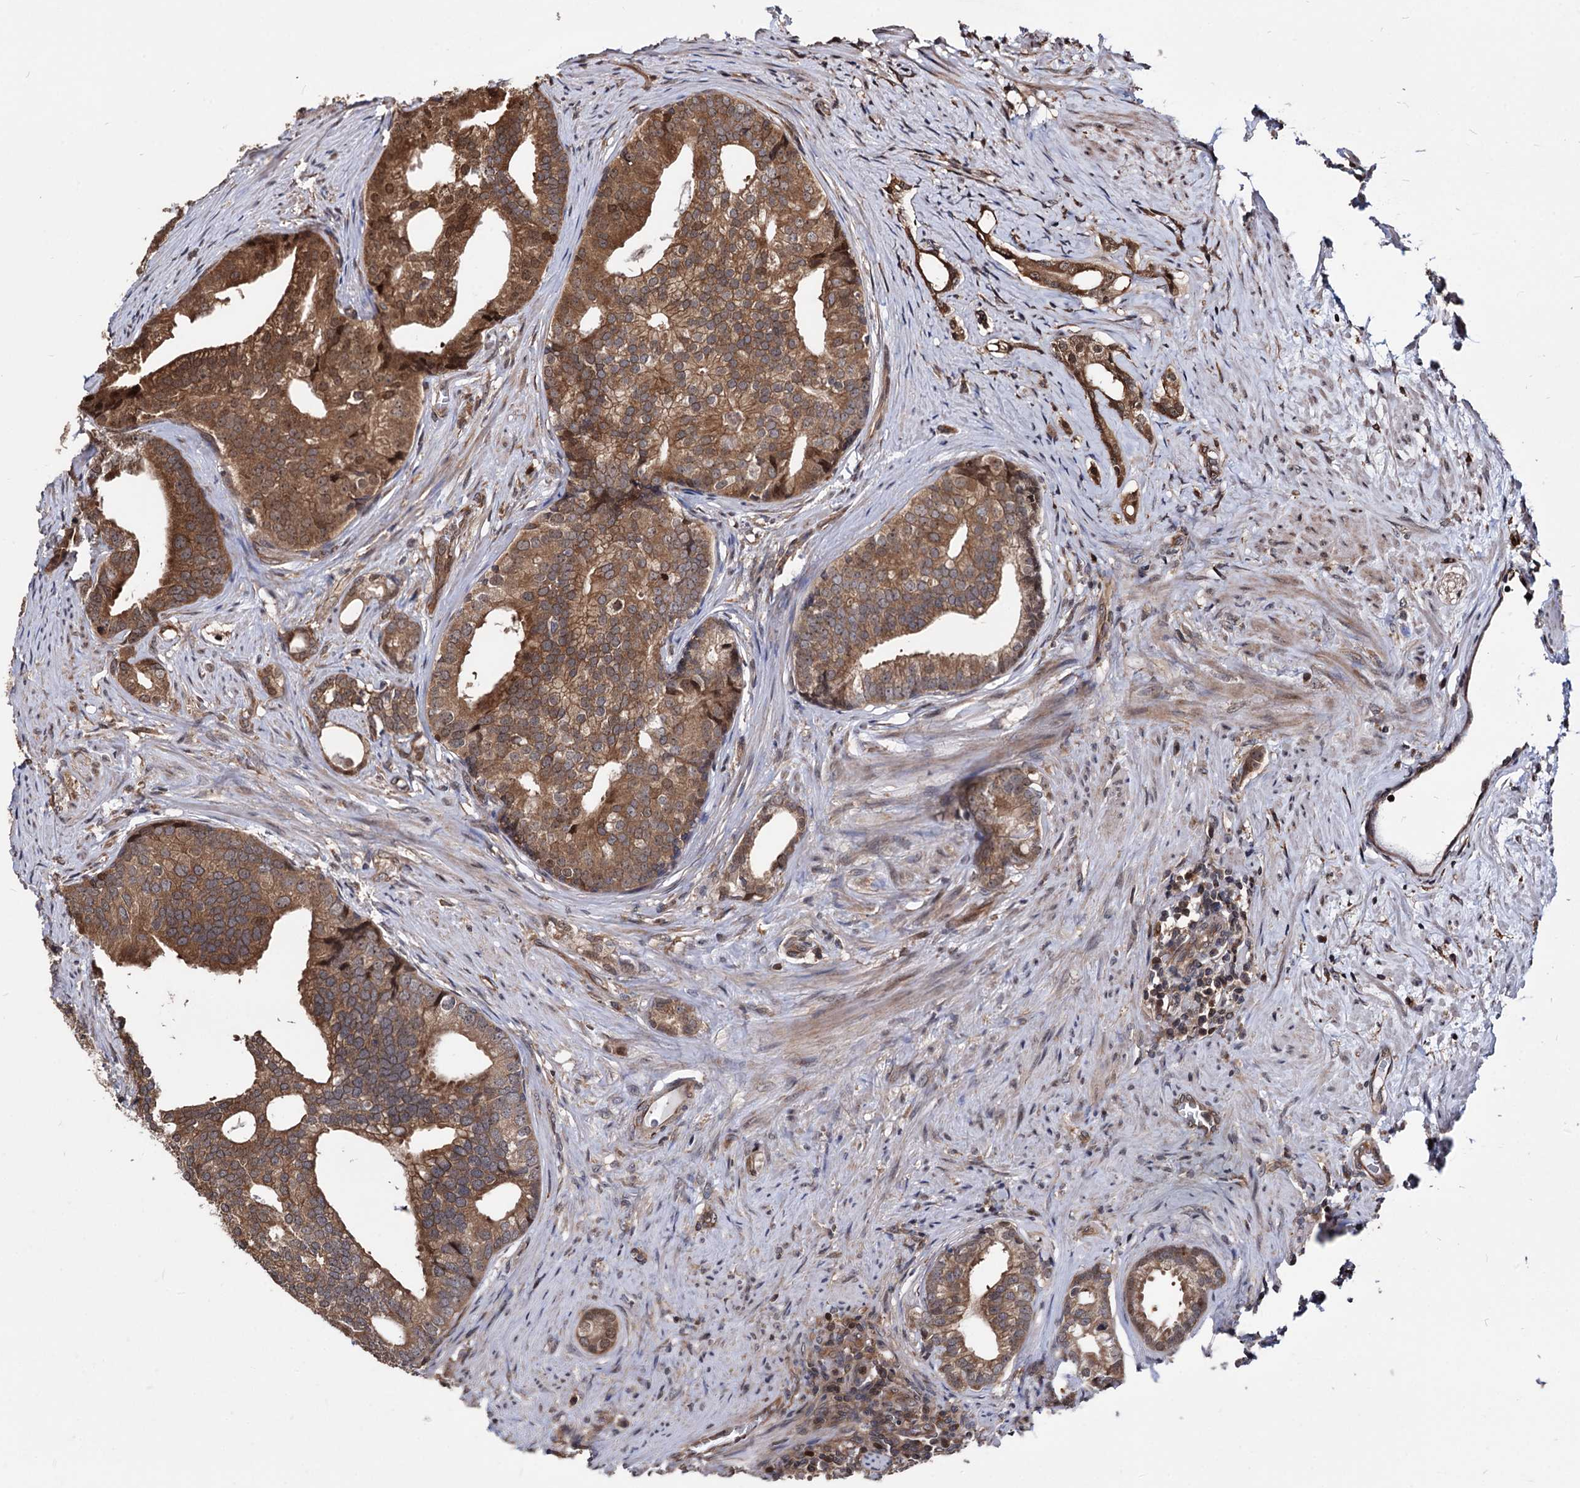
{"staining": {"intensity": "moderate", "quantity": ">75%", "location": "cytoplasmic/membranous,nuclear"}, "tissue": "prostate cancer", "cell_type": "Tumor cells", "image_type": "cancer", "snomed": [{"axis": "morphology", "description": "Adenocarcinoma, Low grade"}, {"axis": "topography", "description": "Prostate"}], "caption": "There is medium levels of moderate cytoplasmic/membranous and nuclear positivity in tumor cells of adenocarcinoma (low-grade) (prostate), as demonstrated by immunohistochemical staining (brown color).", "gene": "ANKRD12", "patient": {"sex": "male", "age": 71}}